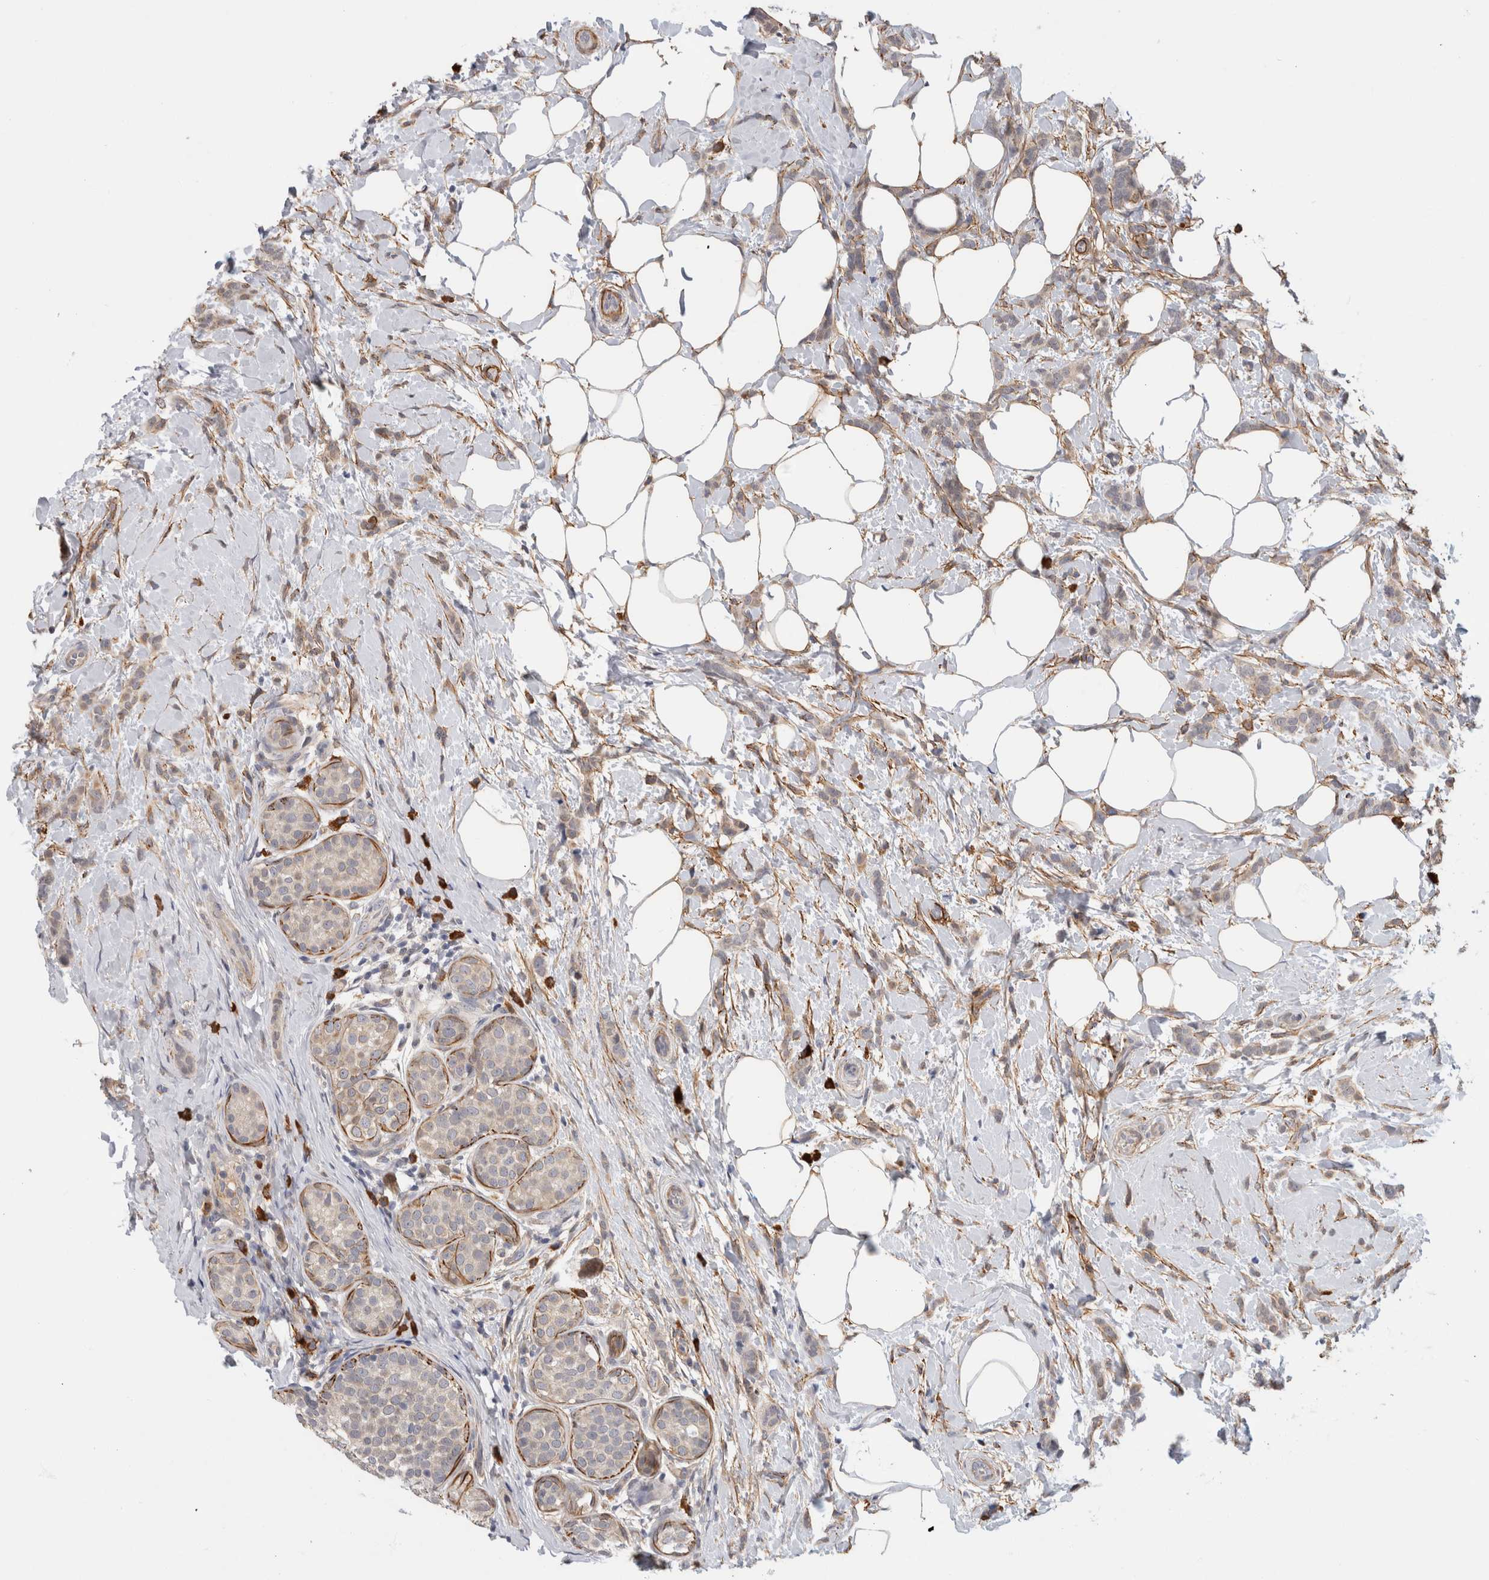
{"staining": {"intensity": "weak", "quantity": "<25%", "location": "cytoplasmic/membranous"}, "tissue": "breast cancer", "cell_type": "Tumor cells", "image_type": "cancer", "snomed": [{"axis": "morphology", "description": "Lobular carcinoma, in situ"}, {"axis": "morphology", "description": "Lobular carcinoma"}, {"axis": "topography", "description": "Breast"}], "caption": "Tumor cells are negative for brown protein staining in lobular carcinoma (breast). (Stains: DAB immunohistochemistry (IHC) with hematoxylin counter stain, Microscopy: brightfield microscopy at high magnification).", "gene": "PGM1", "patient": {"sex": "female", "age": 41}}